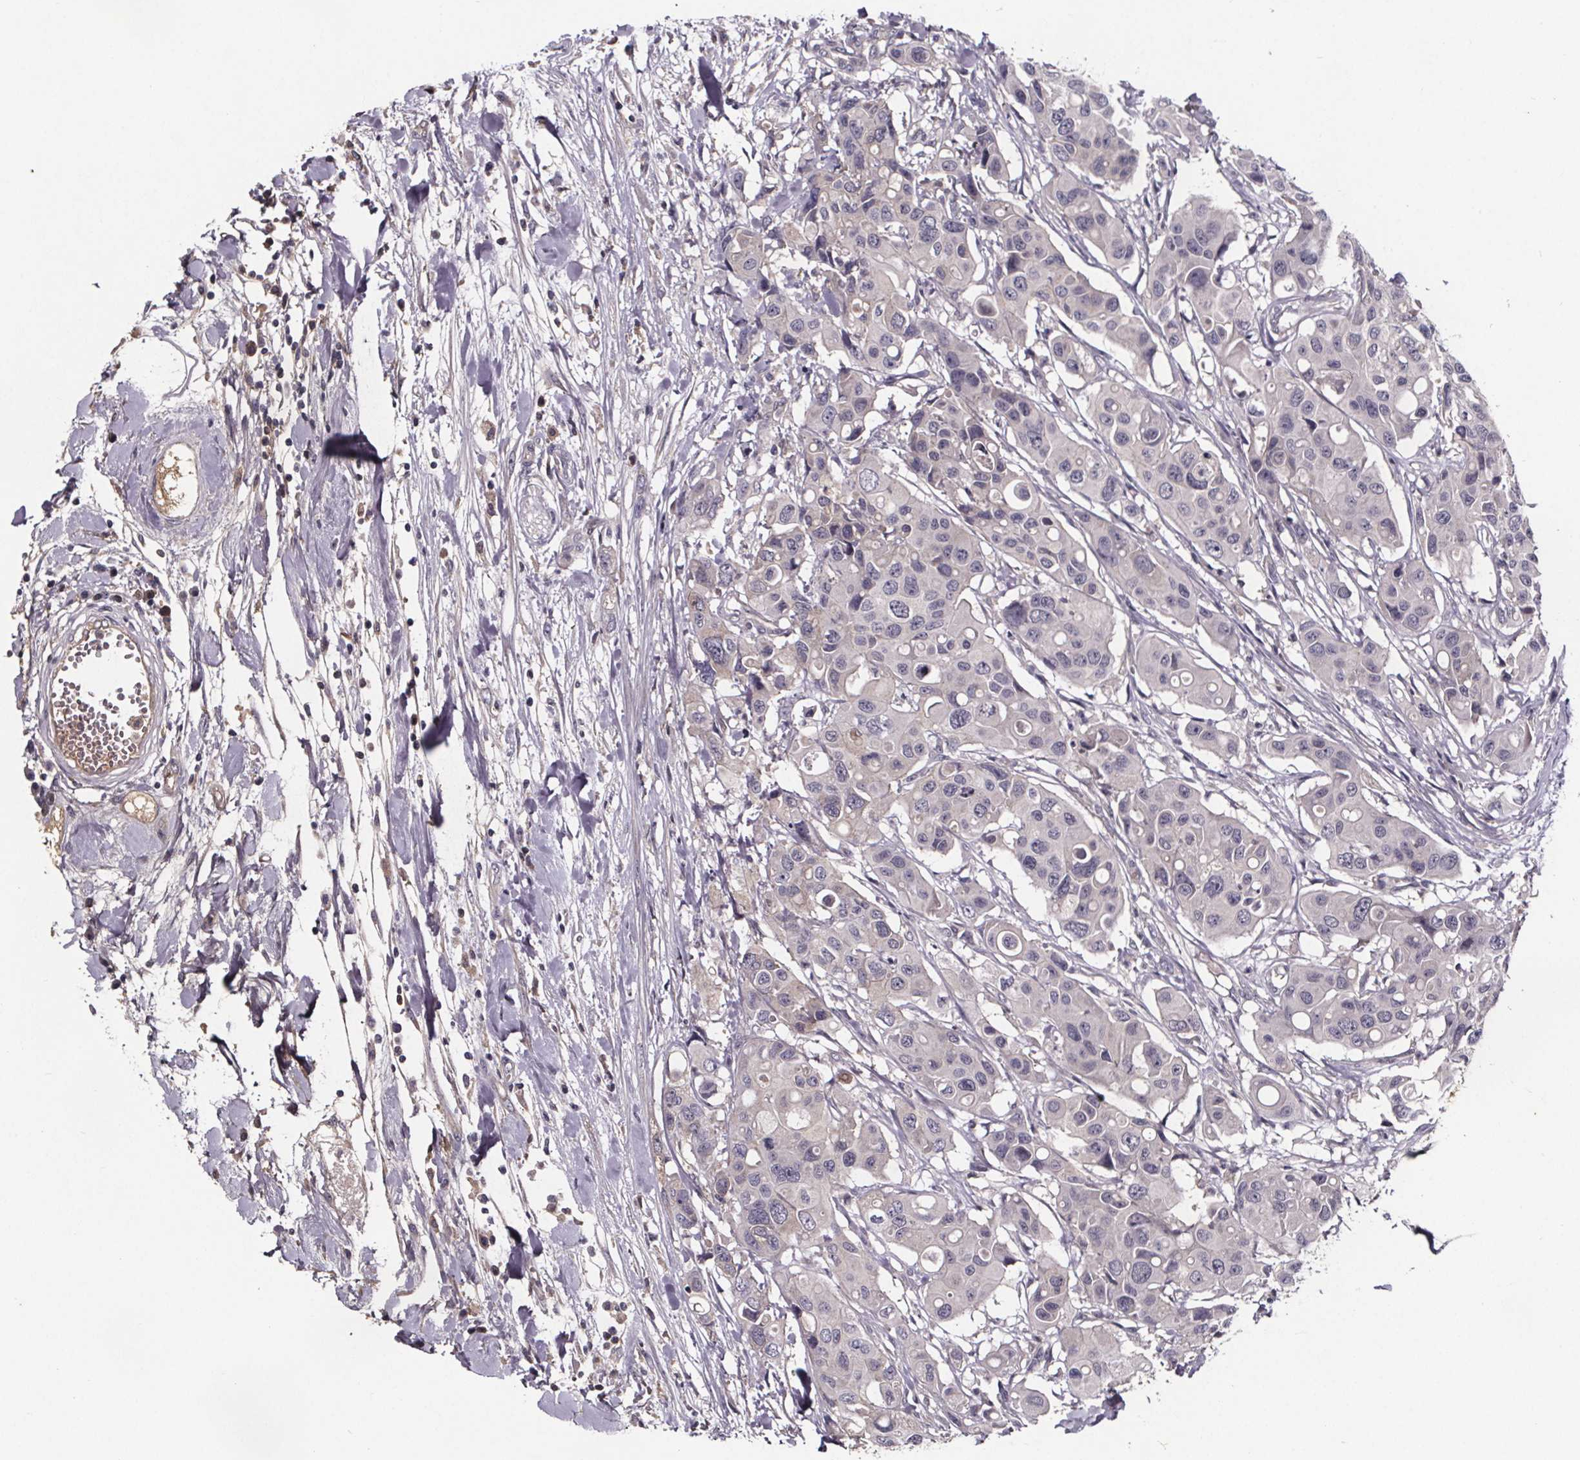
{"staining": {"intensity": "negative", "quantity": "none", "location": "none"}, "tissue": "colorectal cancer", "cell_type": "Tumor cells", "image_type": "cancer", "snomed": [{"axis": "morphology", "description": "Adenocarcinoma, NOS"}, {"axis": "topography", "description": "Colon"}], "caption": "A histopathology image of human colorectal adenocarcinoma is negative for staining in tumor cells. (DAB (3,3'-diaminobenzidine) IHC, high magnification).", "gene": "NPHP4", "patient": {"sex": "male", "age": 77}}